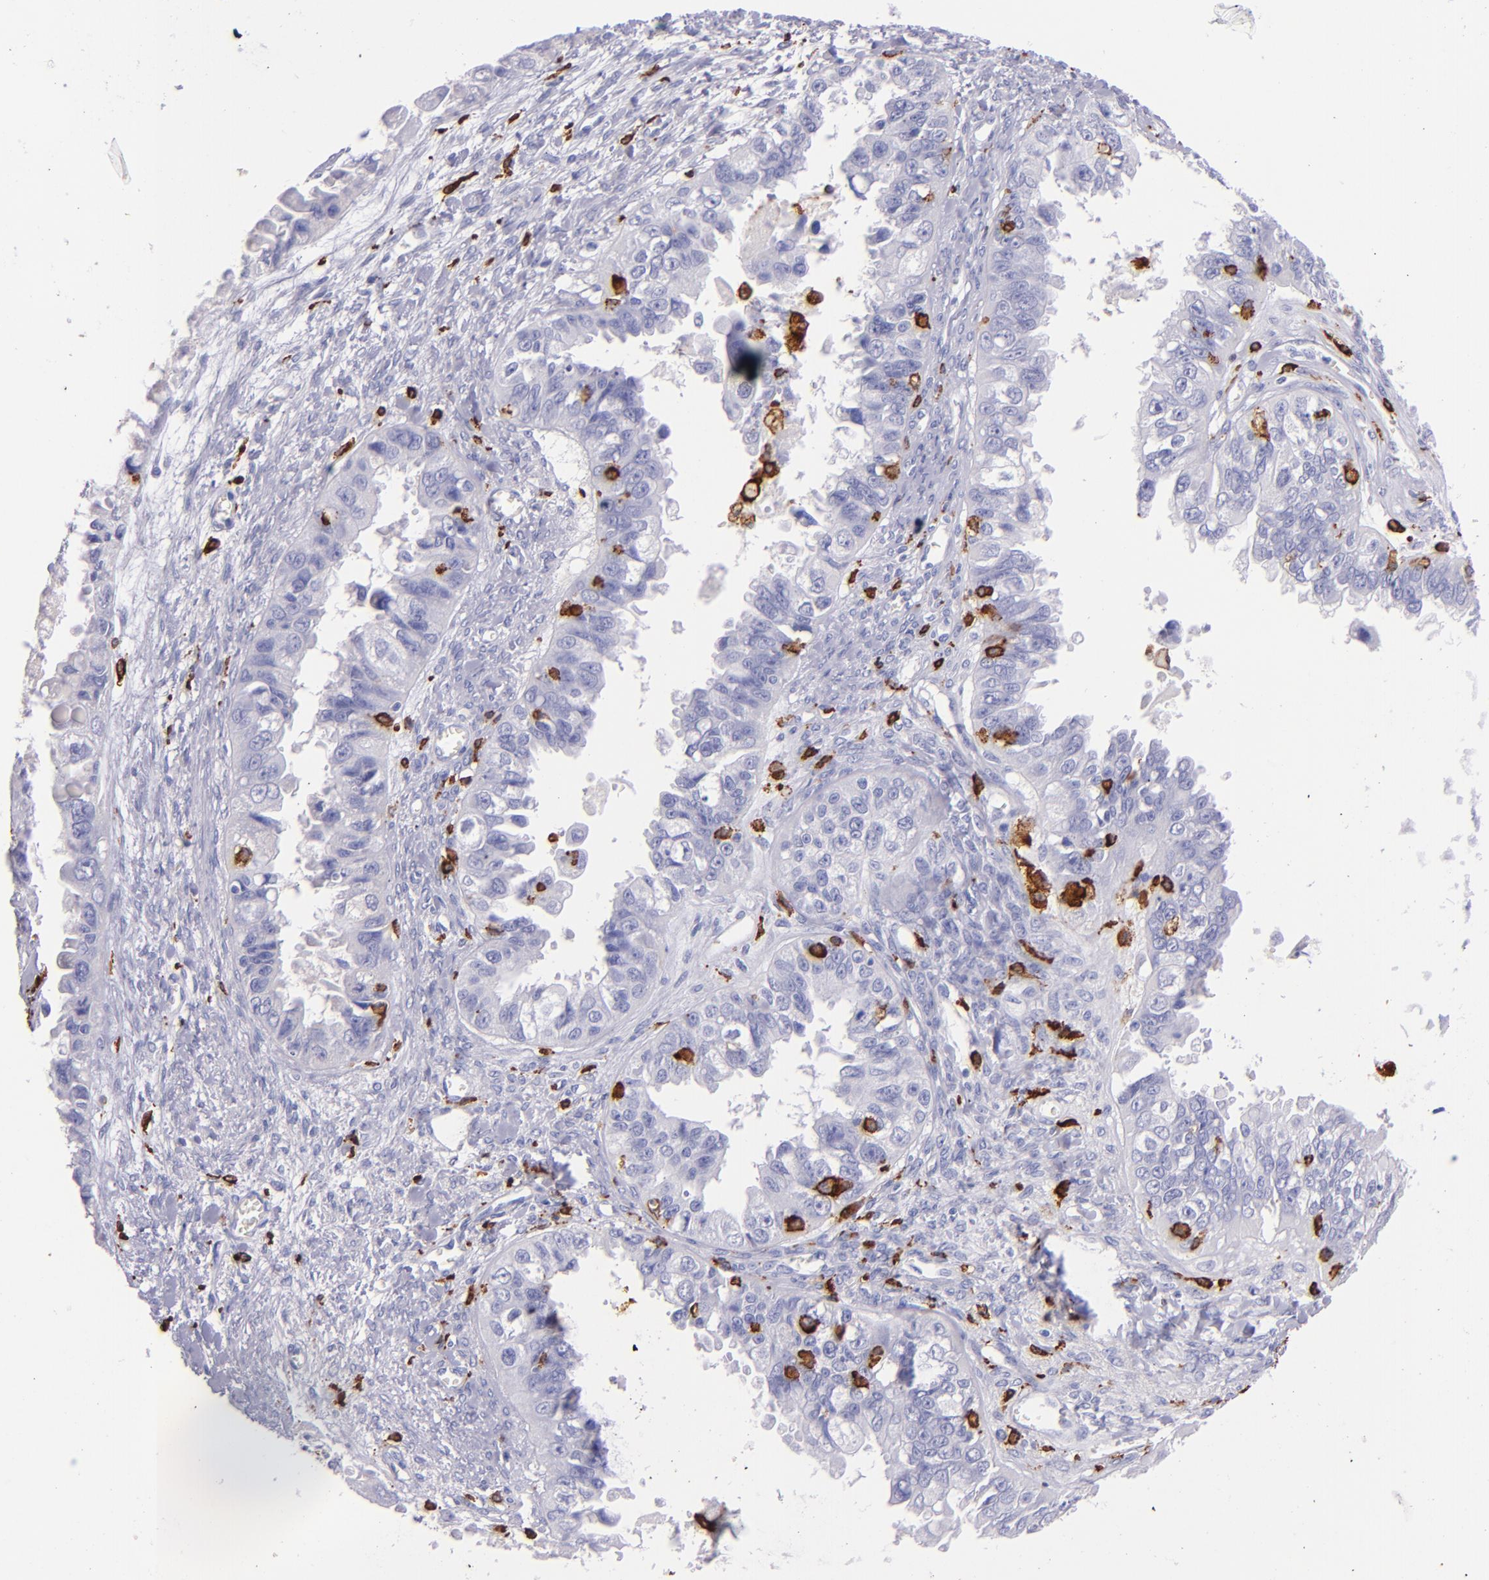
{"staining": {"intensity": "negative", "quantity": "none", "location": "none"}, "tissue": "ovarian cancer", "cell_type": "Tumor cells", "image_type": "cancer", "snomed": [{"axis": "morphology", "description": "Carcinoma, endometroid"}, {"axis": "topography", "description": "Ovary"}], "caption": "Human ovarian cancer (endometroid carcinoma) stained for a protein using immunohistochemistry (IHC) reveals no expression in tumor cells.", "gene": "CD163", "patient": {"sex": "female", "age": 85}}